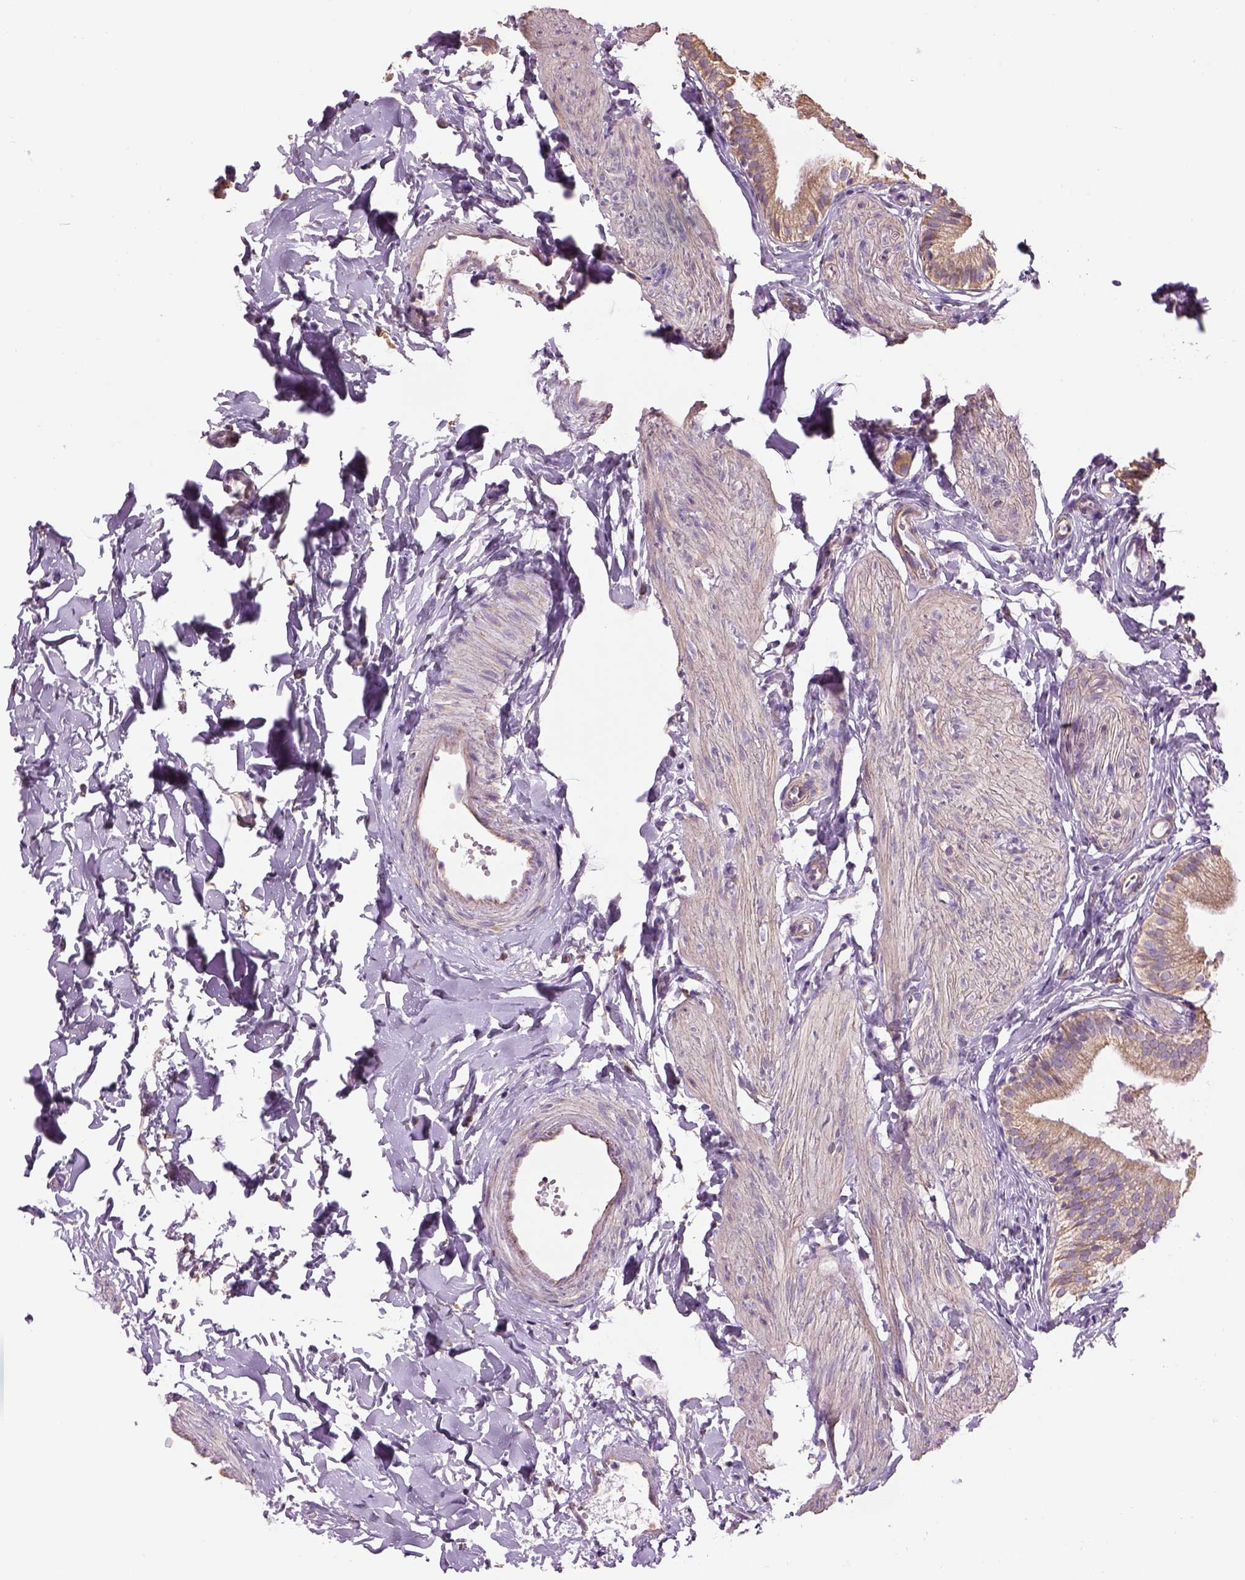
{"staining": {"intensity": "moderate", "quantity": ">75%", "location": "cytoplasmic/membranous"}, "tissue": "gallbladder", "cell_type": "Glandular cells", "image_type": "normal", "snomed": [{"axis": "morphology", "description": "Normal tissue, NOS"}, {"axis": "topography", "description": "Gallbladder"}], "caption": "IHC histopathology image of unremarkable gallbladder: human gallbladder stained using IHC shows medium levels of moderate protein expression localized specifically in the cytoplasmic/membranous of glandular cells, appearing as a cytoplasmic/membranous brown color.", "gene": "IFT52", "patient": {"sex": "female", "age": 47}}